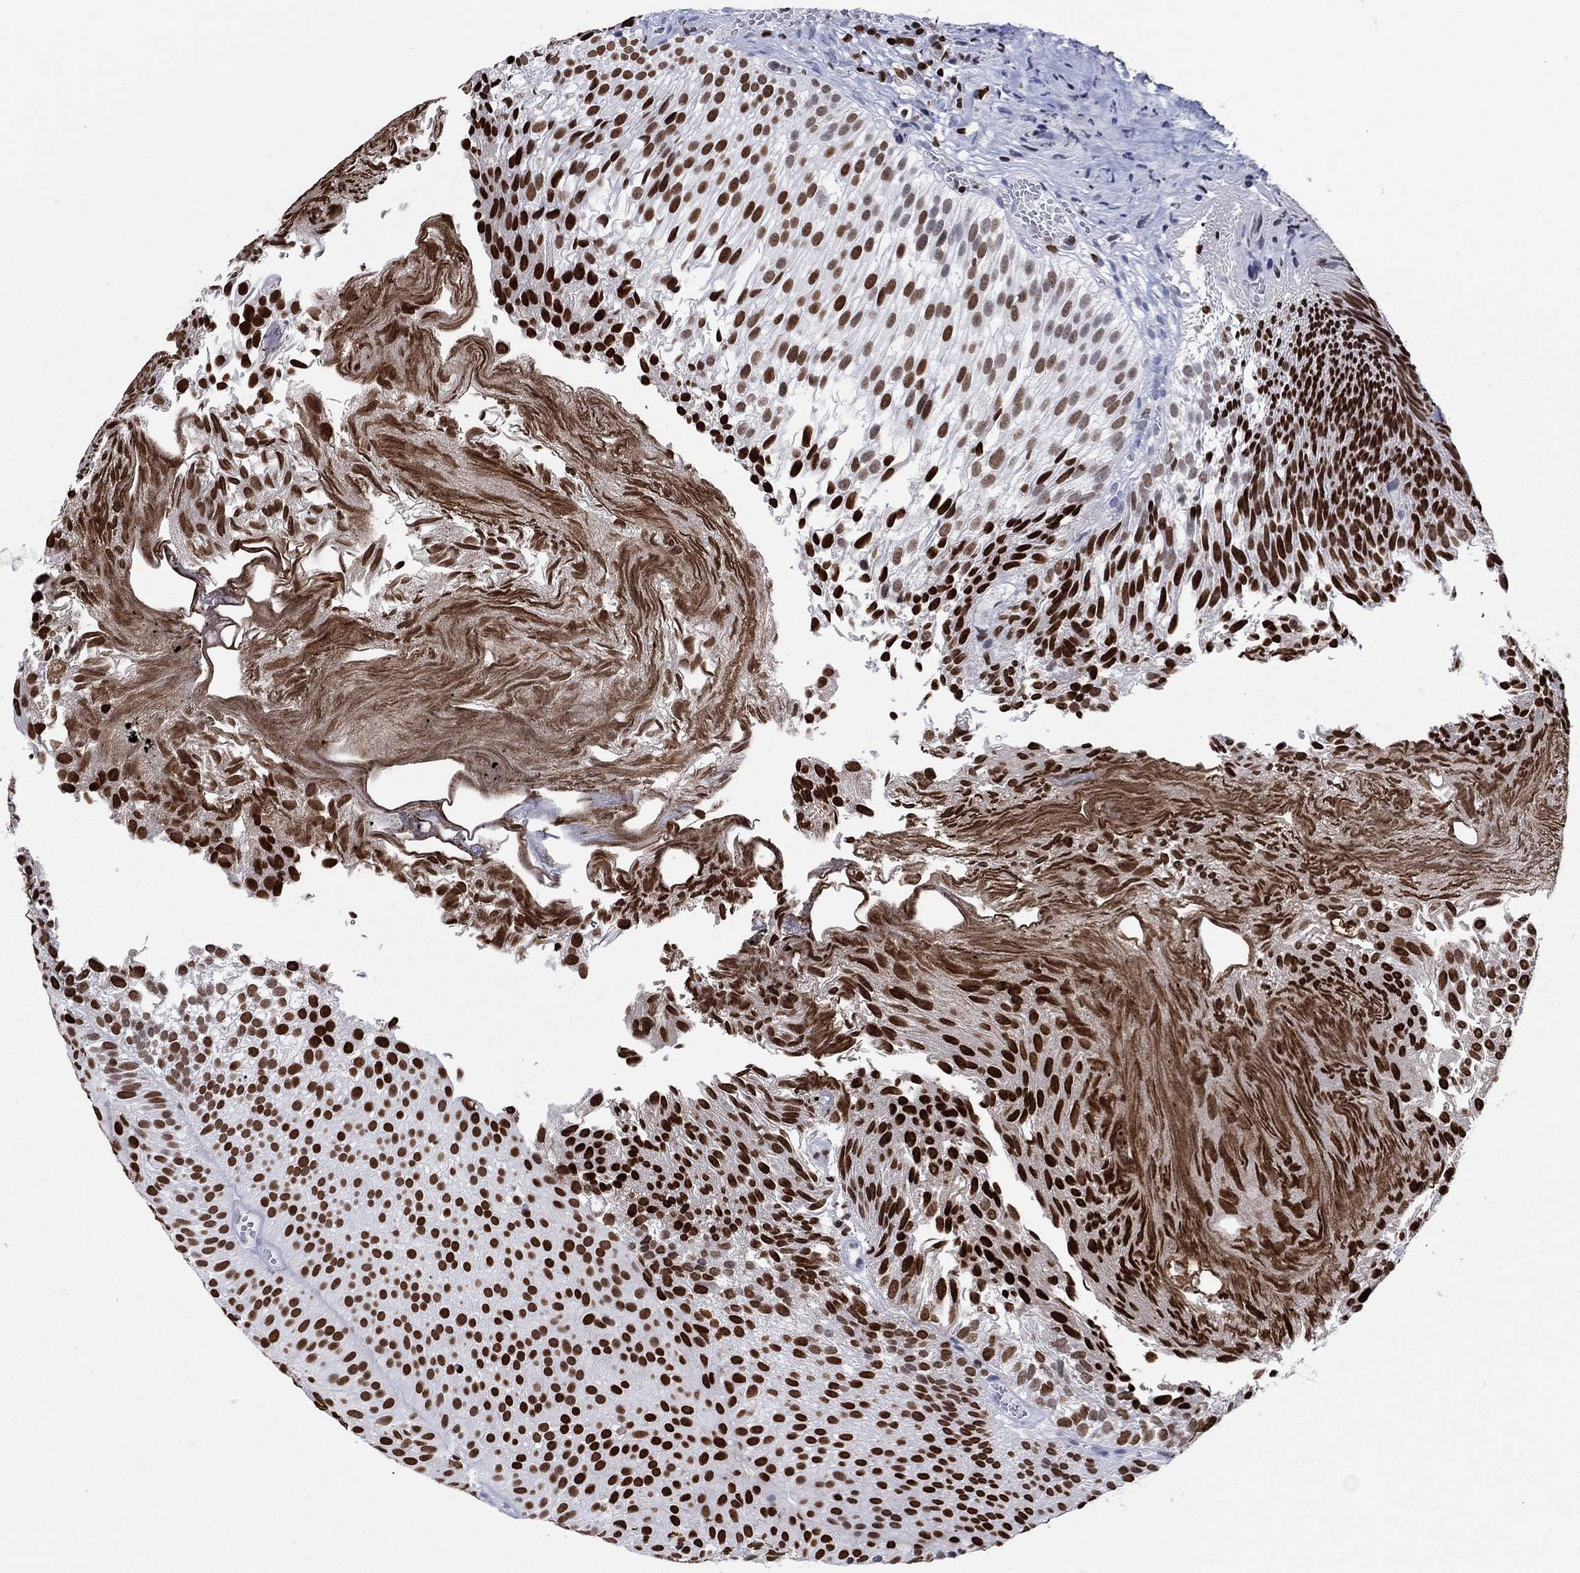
{"staining": {"intensity": "strong", "quantity": ">75%", "location": "nuclear"}, "tissue": "urothelial cancer", "cell_type": "Tumor cells", "image_type": "cancer", "snomed": [{"axis": "morphology", "description": "Urothelial carcinoma, Low grade"}, {"axis": "topography", "description": "Urinary bladder"}], "caption": "DAB immunohistochemical staining of low-grade urothelial carcinoma demonstrates strong nuclear protein staining in approximately >75% of tumor cells.", "gene": "HMGA1", "patient": {"sex": "male", "age": 65}}